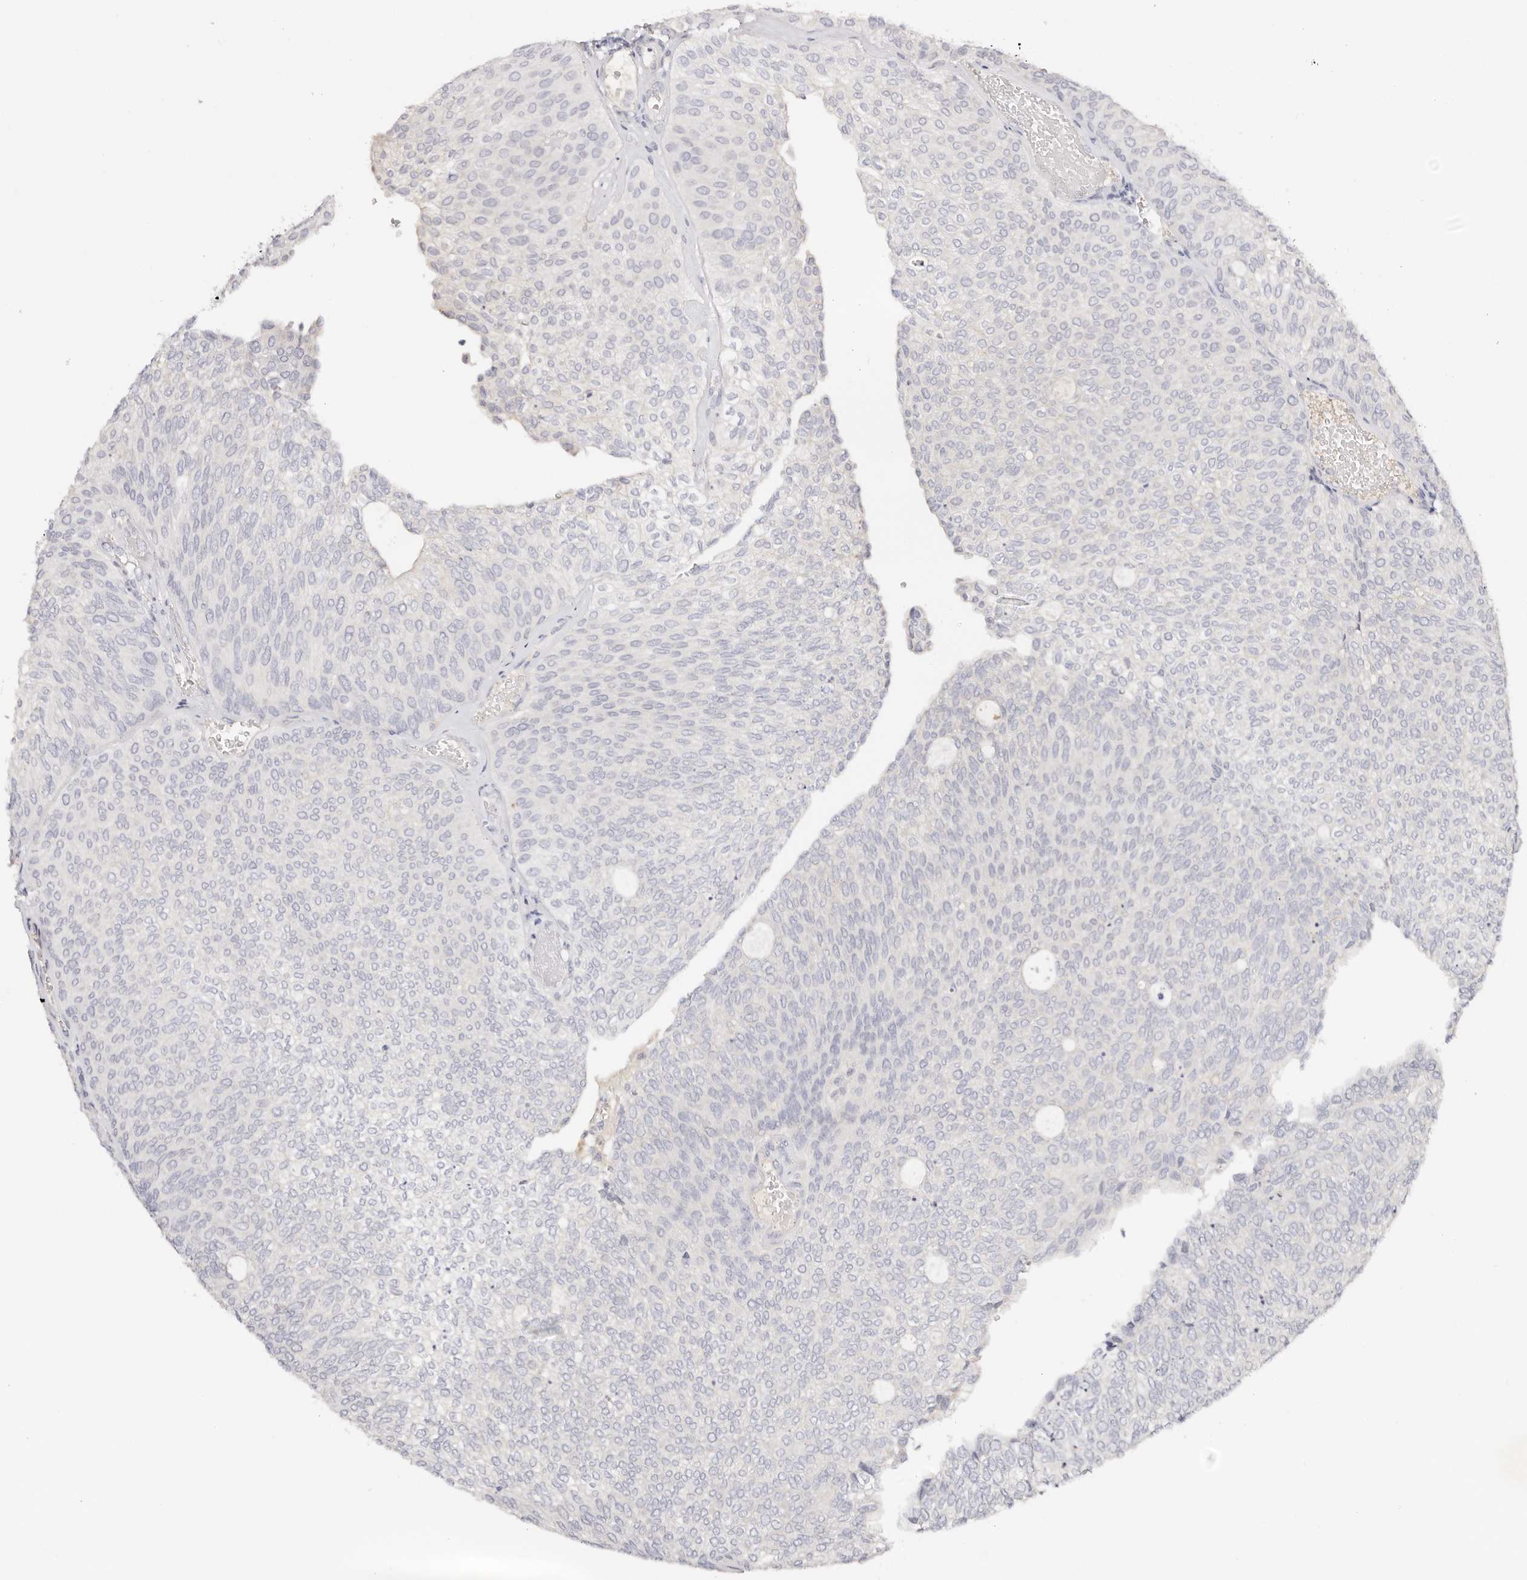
{"staining": {"intensity": "negative", "quantity": "none", "location": "none"}, "tissue": "urothelial cancer", "cell_type": "Tumor cells", "image_type": "cancer", "snomed": [{"axis": "morphology", "description": "Urothelial carcinoma, Low grade"}, {"axis": "topography", "description": "Urinary bladder"}], "caption": "The histopathology image reveals no significant staining in tumor cells of low-grade urothelial carcinoma.", "gene": "DNASE1", "patient": {"sex": "female", "age": 79}}